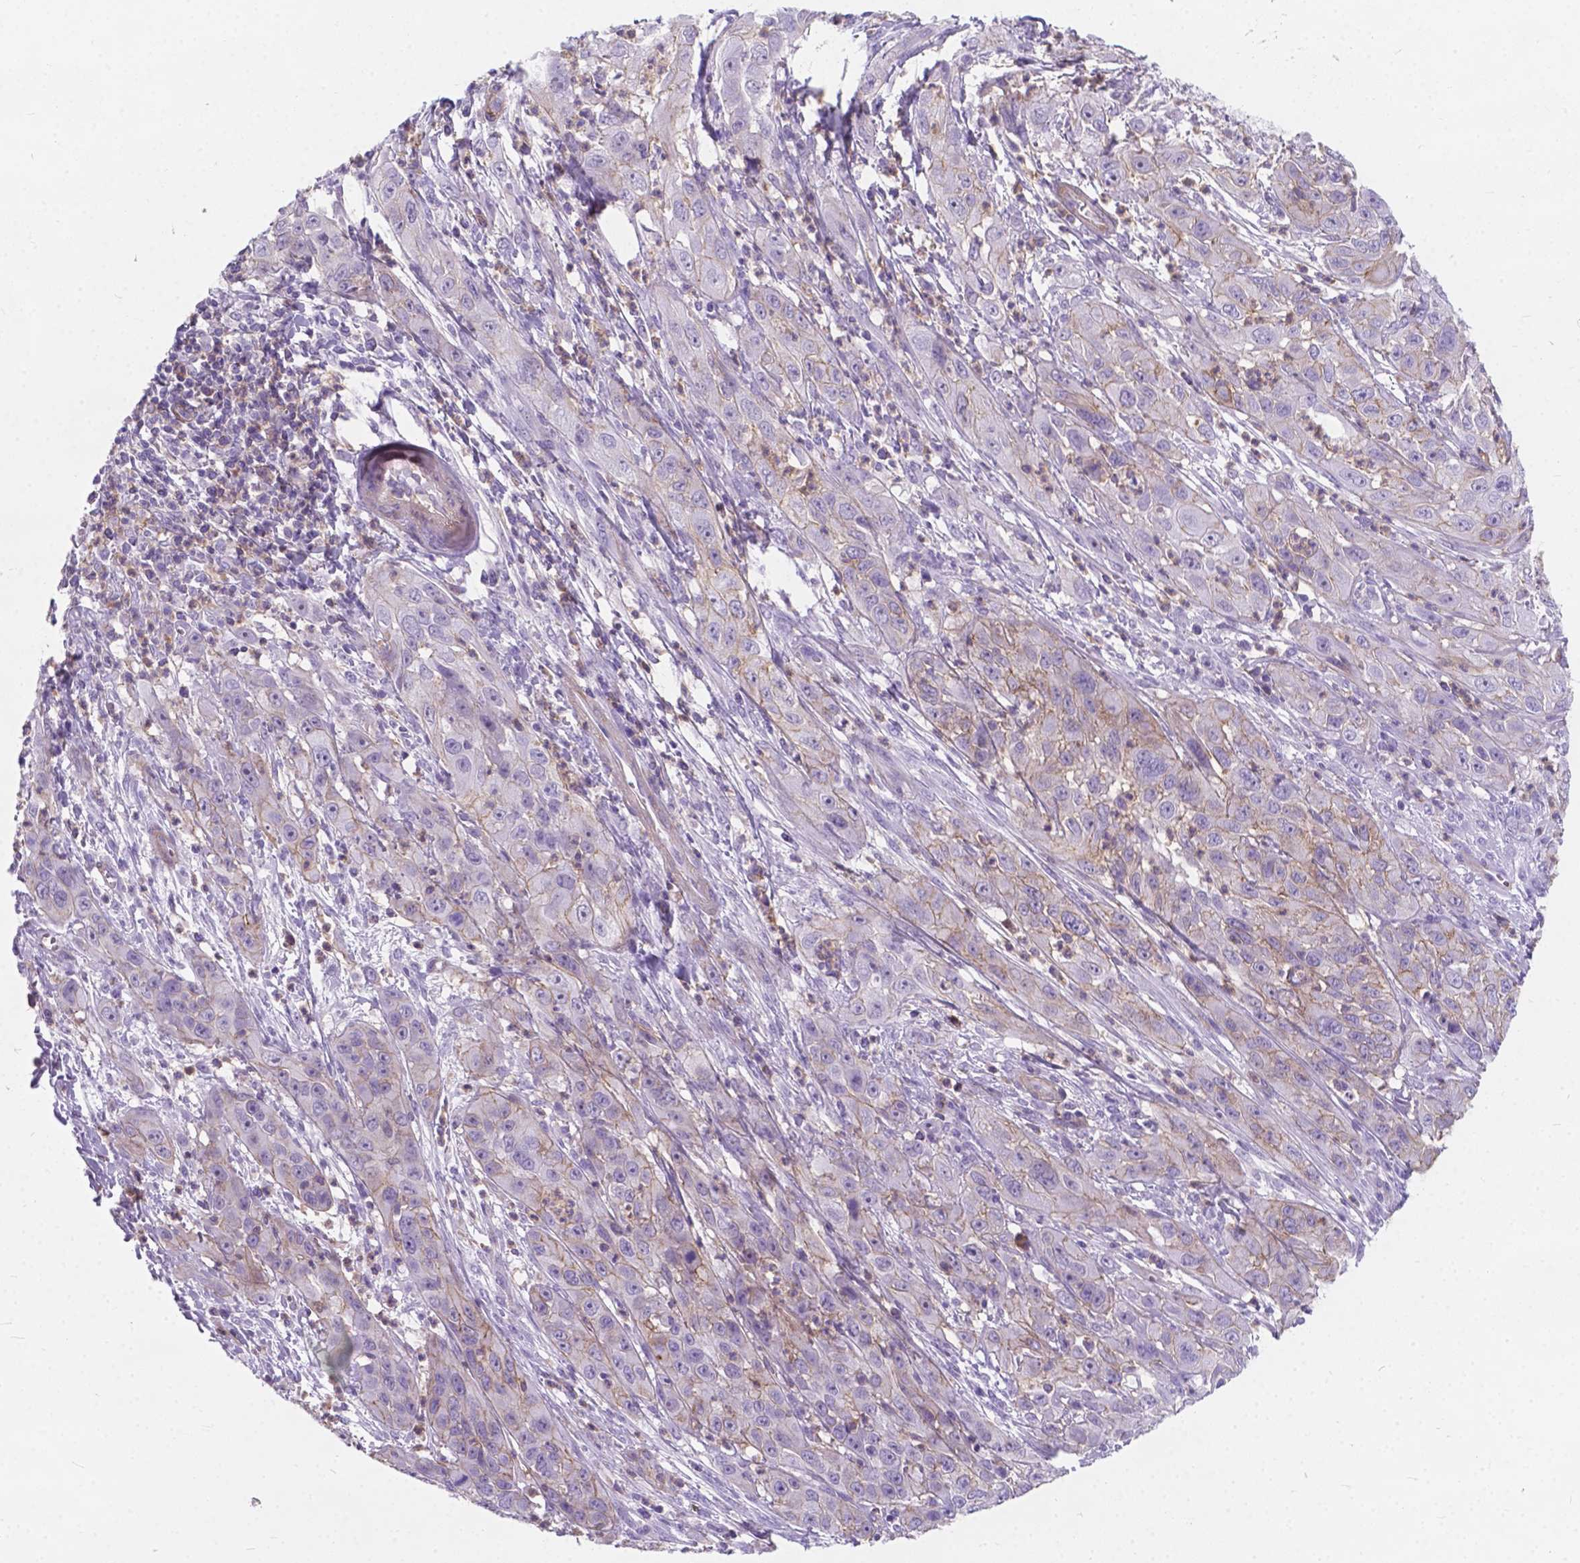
{"staining": {"intensity": "weak", "quantity": "<25%", "location": "cytoplasmic/membranous"}, "tissue": "cervical cancer", "cell_type": "Tumor cells", "image_type": "cancer", "snomed": [{"axis": "morphology", "description": "Squamous cell carcinoma, NOS"}, {"axis": "topography", "description": "Cervix"}], "caption": "Tumor cells are negative for protein expression in human cervical cancer. (IHC, brightfield microscopy, high magnification).", "gene": "KIAA0040", "patient": {"sex": "female", "age": 32}}